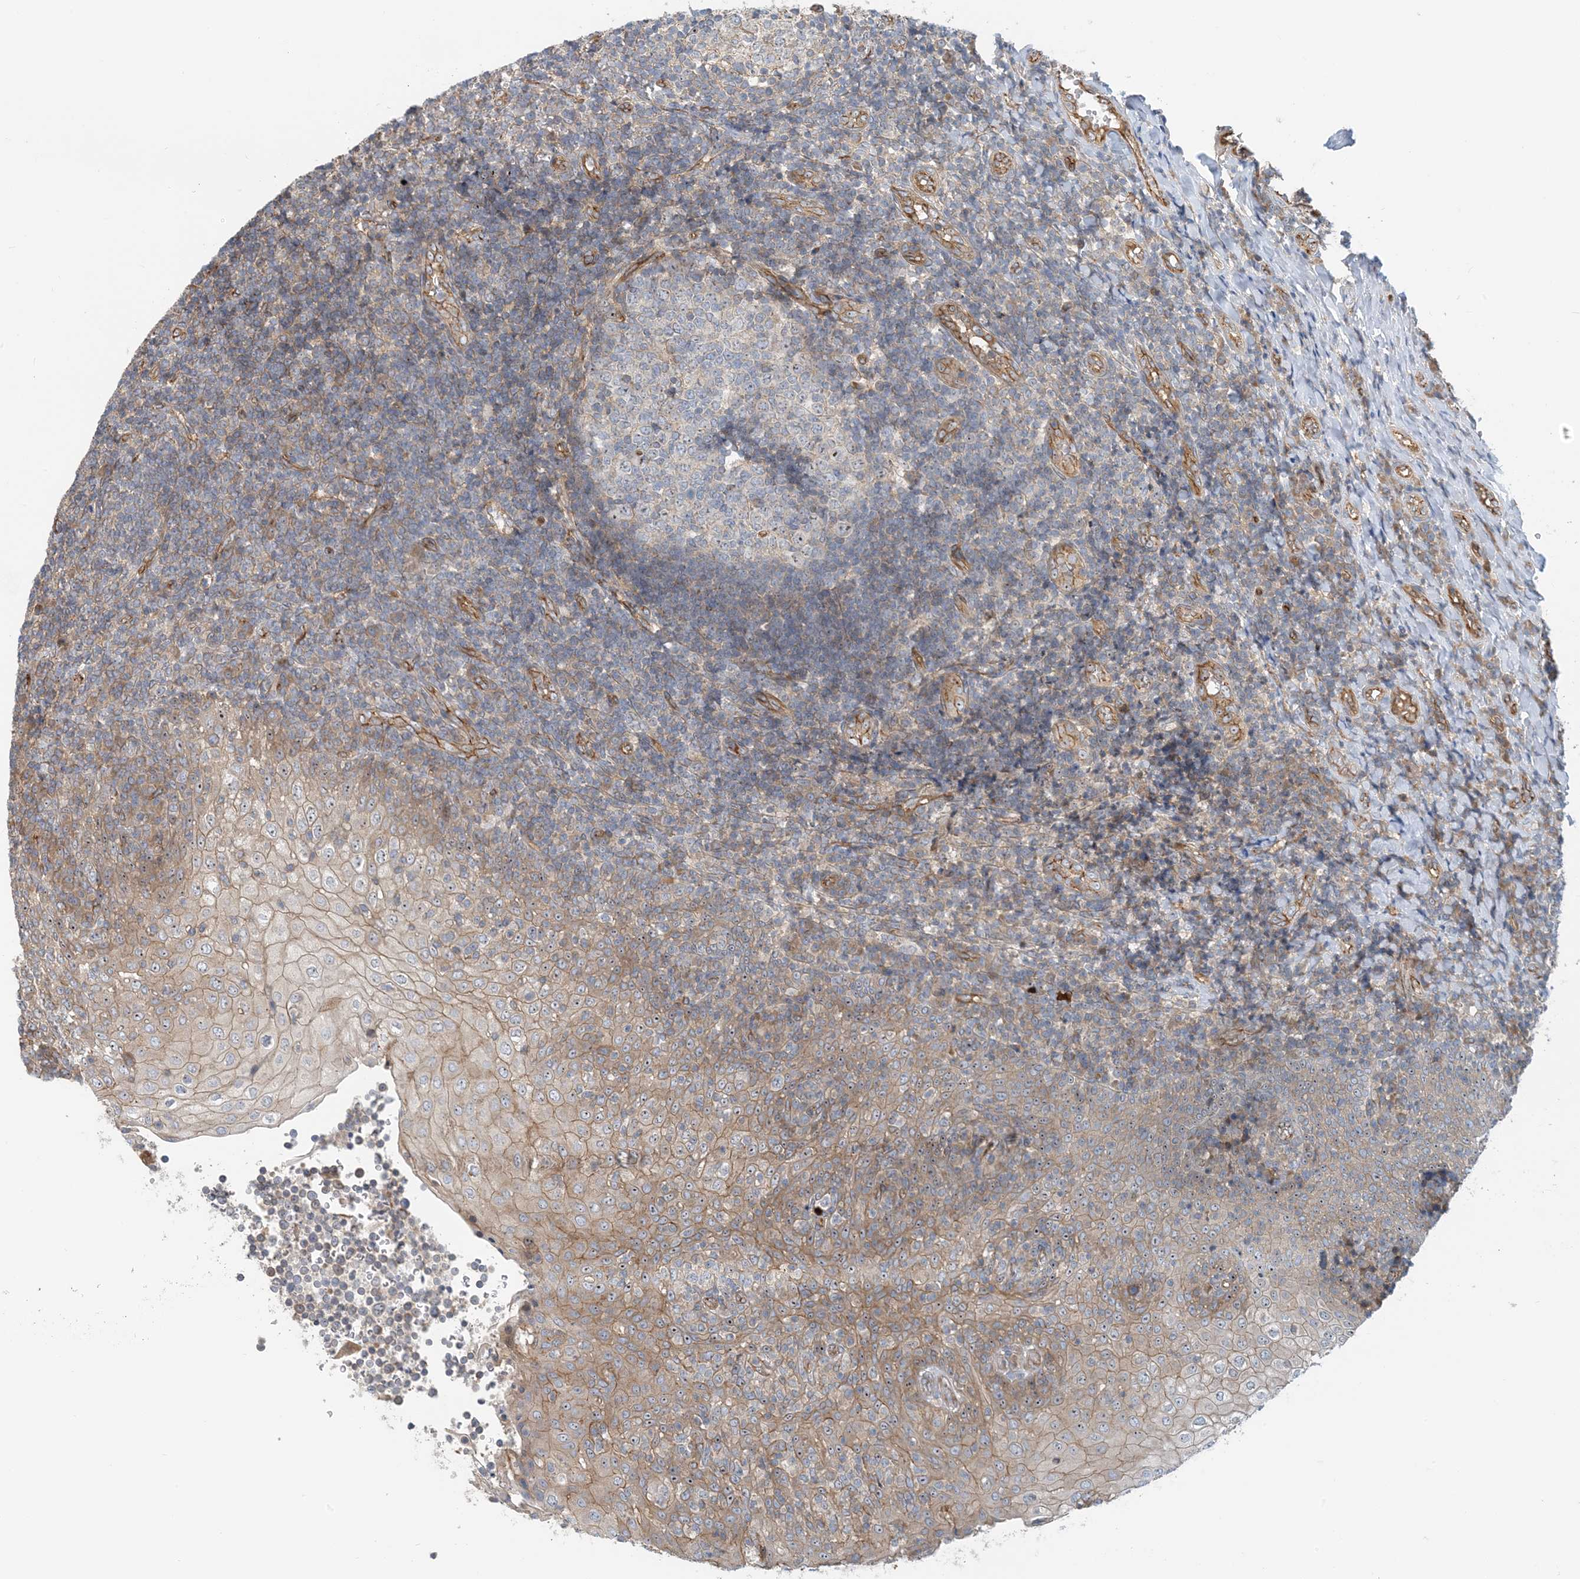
{"staining": {"intensity": "negative", "quantity": "none", "location": "none"}, "tissue": "tonsil", "cell_type": "Germinal center cells", "image_type": "normal", "snomed": [{"axis": "morphology", "description": "Normal tissue, NOS"}, {"axis": "topography", "description": "Tonsil"}], "caption": "Immunohistochemistry histopathology image of unremarkable tonsil: tonsil stained with DAB demonstrates no significant protein positivity in germinal center cells.", "gene": "MYL5", "patient": {"sex": "female", "age": 19}}